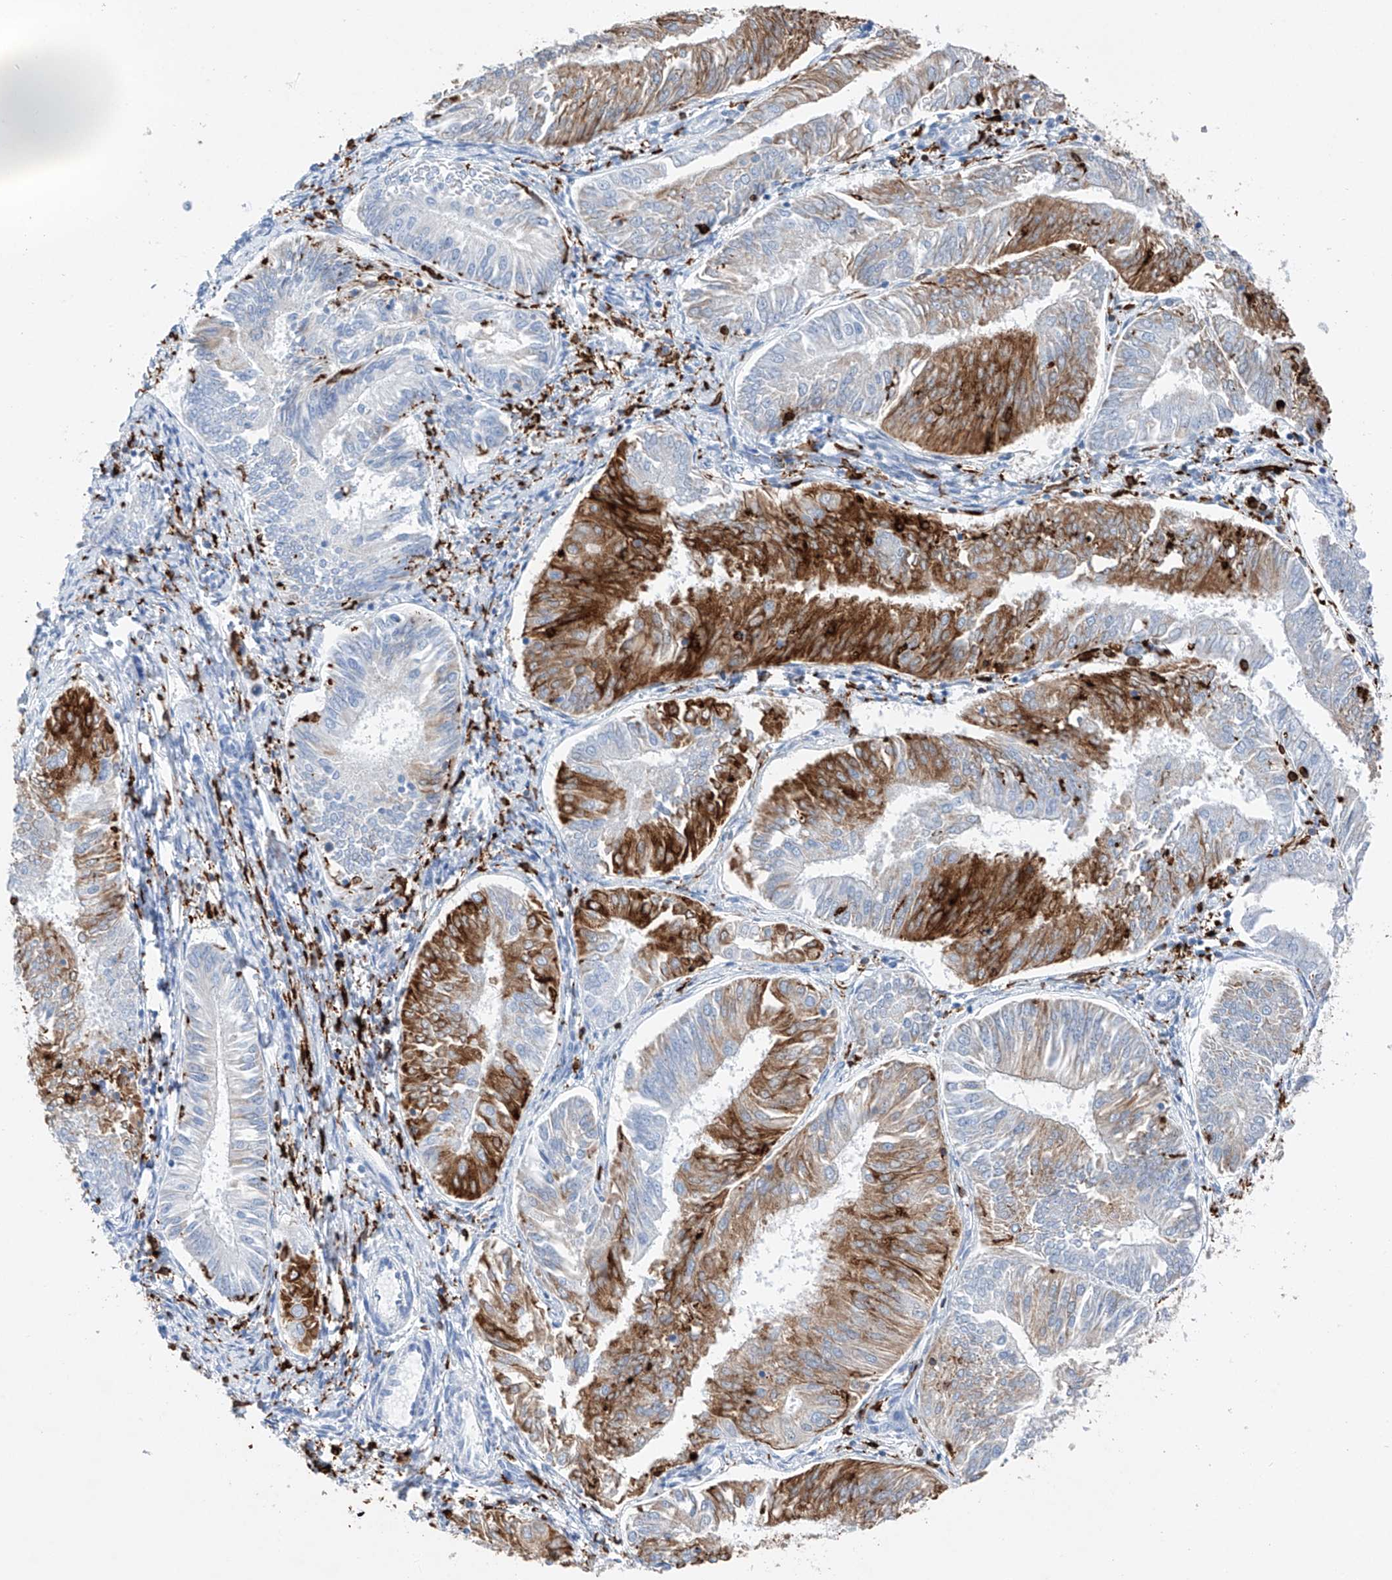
{"staining": {"intensity": "moderate", "quantity": "25%-75%", "location": "cytoplasmic/membranous"}, "tissue": "endometrial cancer", "cell_type": "Tumor cells", "image_type": "cancer", "snomed": [{"axis": "morphology", "description": "Adenocarcinoma, NOS"}, {"axis": "topography", "description": "Endometrium"}], "caption": "Immunohistochemical staining of human endometrial adenocarcinoma shows medium levels of moderate cytoplasmic/membranous expression in approximately 25%-75% of tumor cells.", "gene": "TBXAS1", "patient": {"sex": "female", "age": 58}}